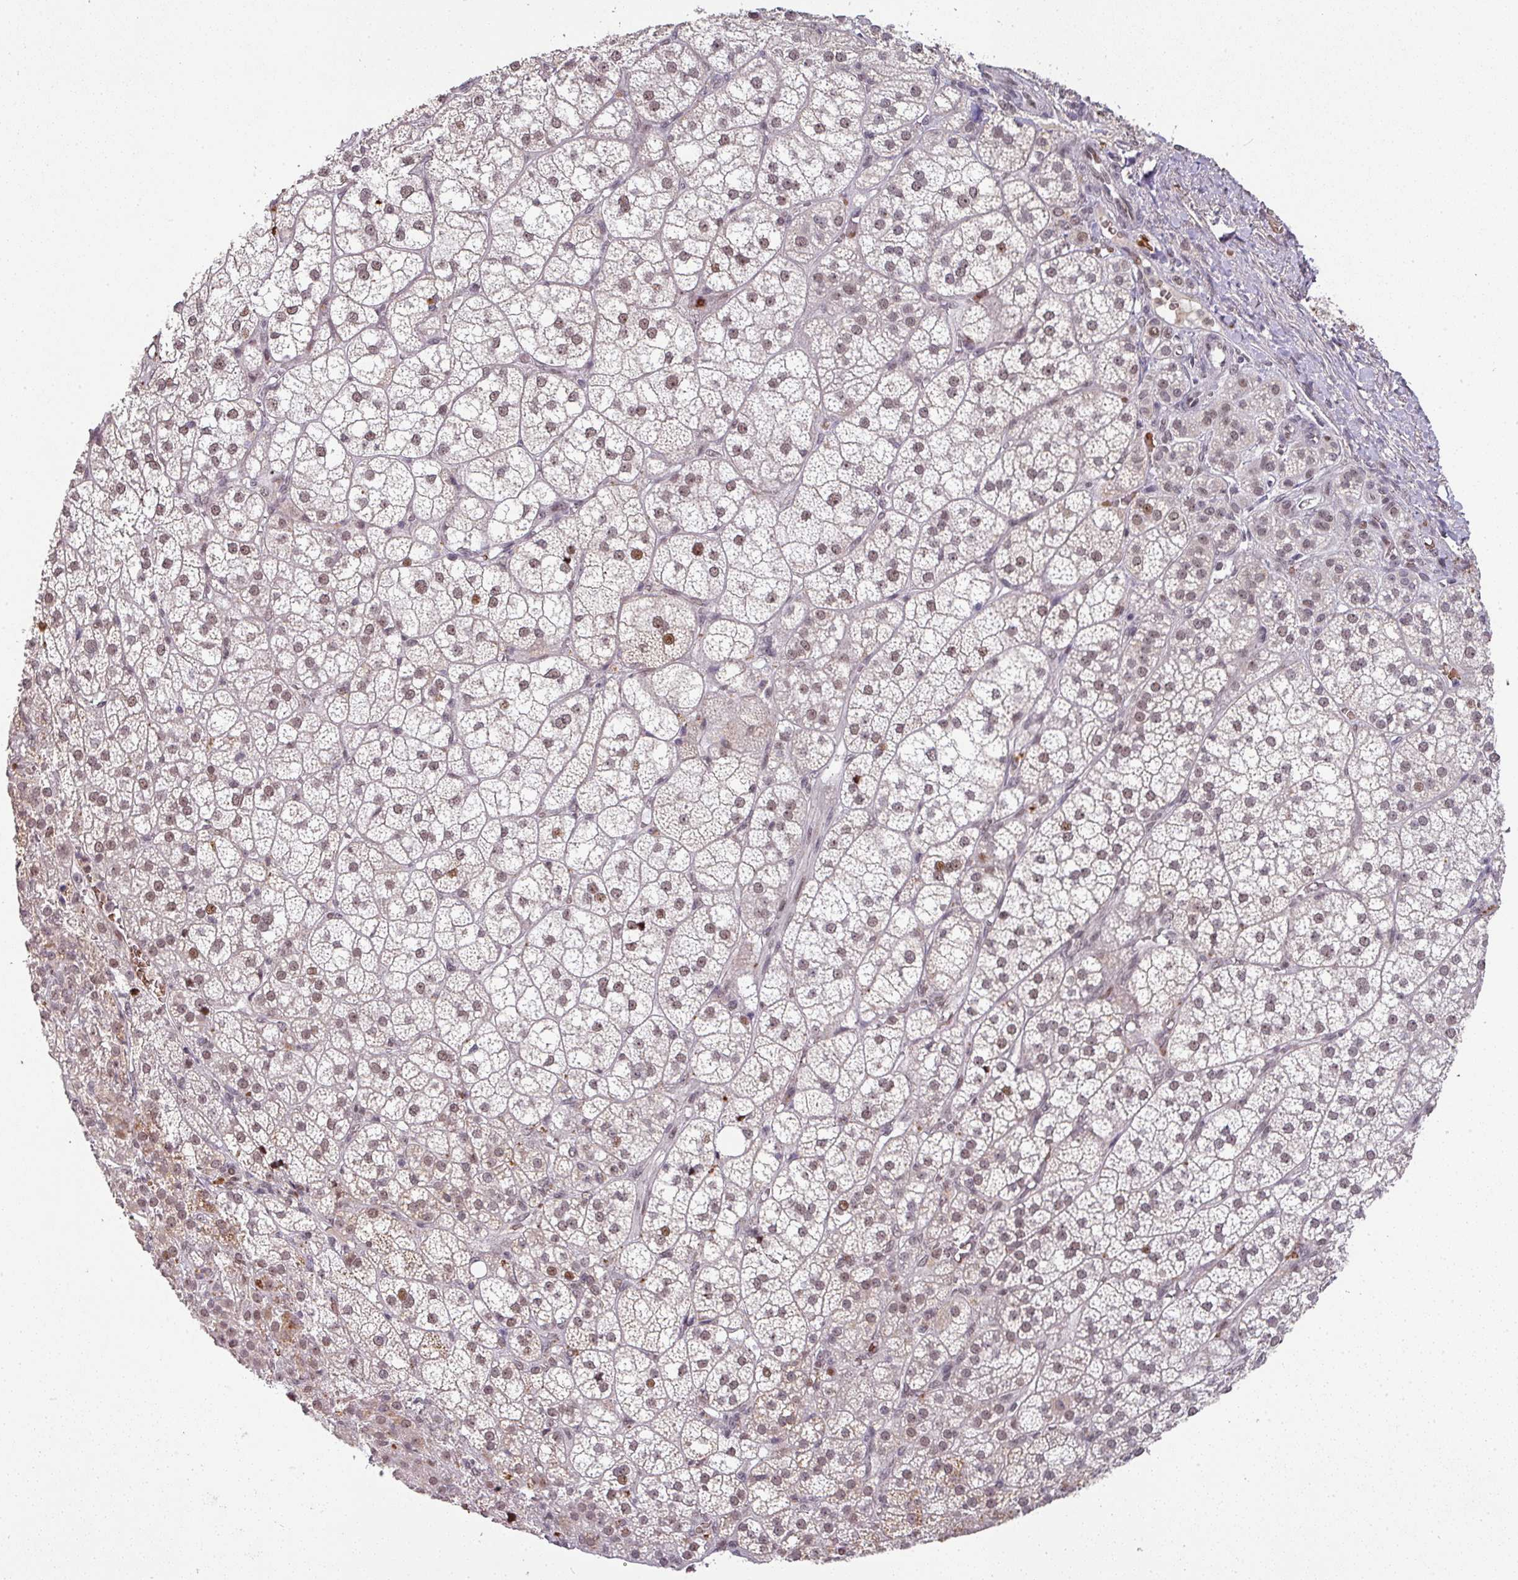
{"staining": {"intensity": "moderate", "quantity": ">75%", "location": "nuclear"}, "tissue": "adrenal gland", "cell_type": "Glandular cells", "image_type": "normal", "snomed": [{"axis": "morphology", "description": "Normal tissue, NOS"}, {"axis": "topography", "description": "Adrenal gland"}], "caption": "Immunohistochemical staining of normal human adrenal gland demonstrates >75% levels of moderate nuclear protein expression in about >75% of glandular cells.", "gene": "NEIL1", "patient": {"sex": "female", "age": 60}}